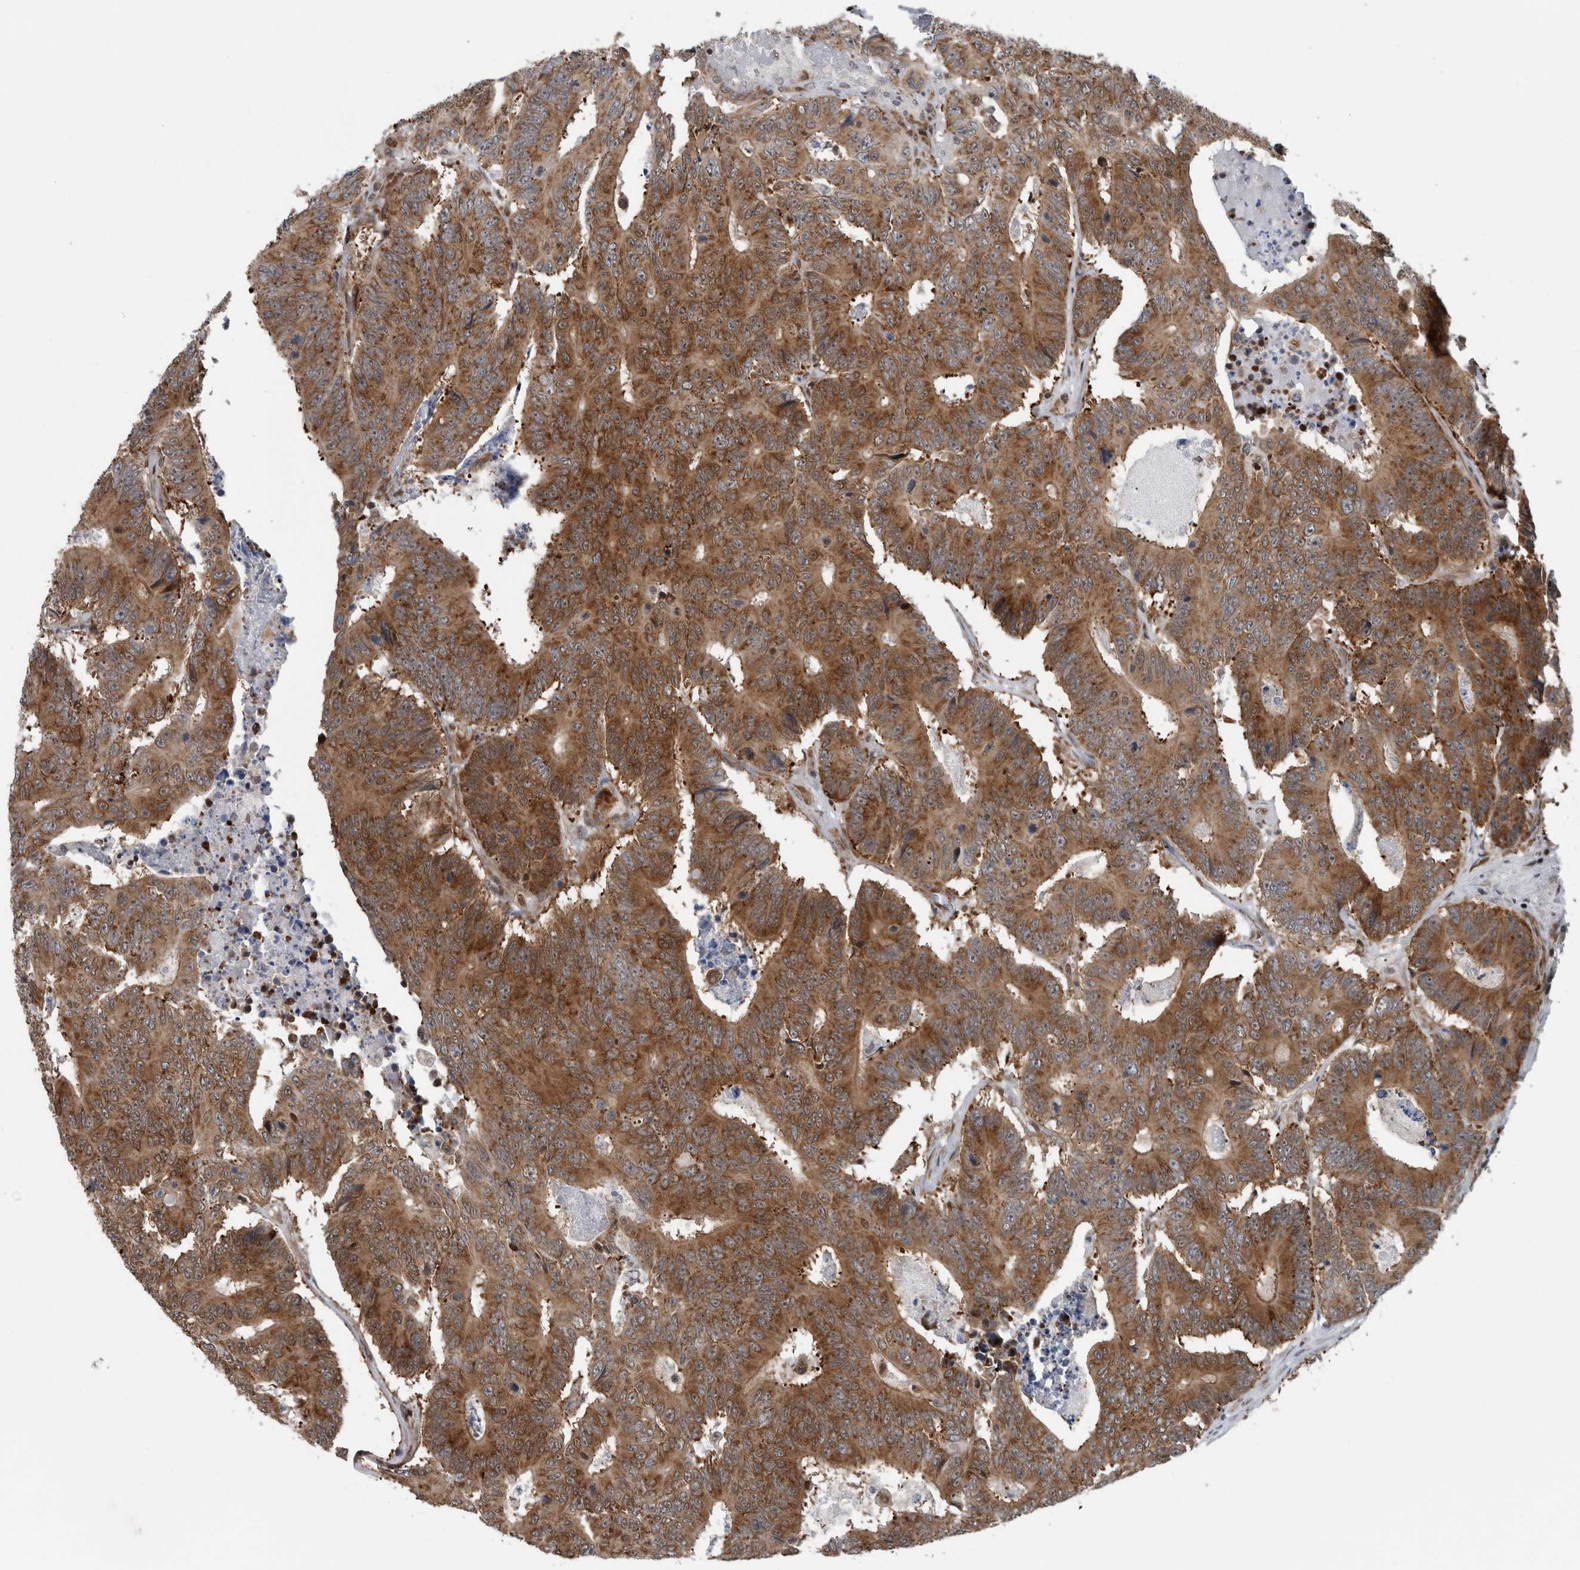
{"staining": {"intensity": "moderate", "quantity": ">75%", "location": "cytoplasmic/membranous"}, "tissue": "colorectal cancer", "cell_type": "Tumor cells", "image_type": "cancer", "snomed": [{"axis": "morphology", "description": "Adenocarcinoma, NOS"}, {"axis": "topography", "description": "Colon"}], "caption": "DAB (3,3'-diaminobenzidine) immunohistochemical staining of human colorectal cancer (adenocarcinoma) demonstrates moderate cytoplasmic/membranous protein expression in approximately >75% of tumor cells. (brown staining indicates protein expression, while blue staining denotes nuclei).", "gene": "DNMT3A", "patient": {"sex": "male", "age": 83}}